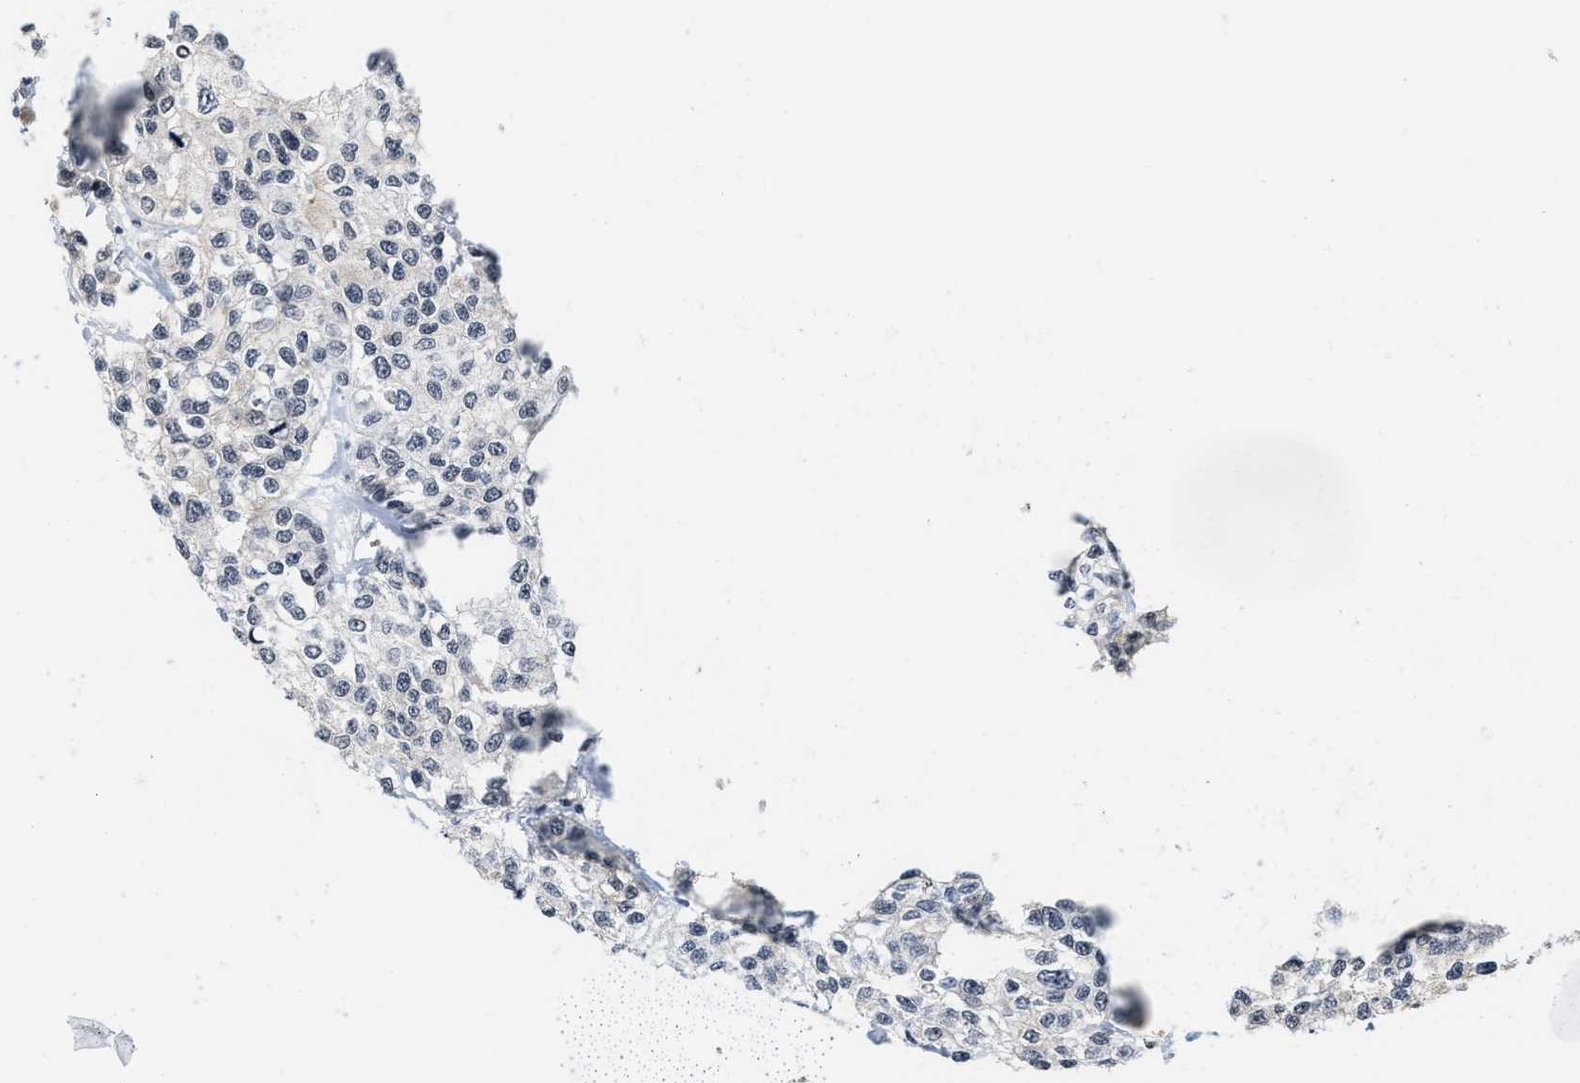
{"staining": {"intensity": "negative", "quantity": "none", "location": "none"}, "tissue": "breast cancer", "cell_type": "Tumor cells", "image_type": "cancer", "snomed": [{"axis": "morphology", "description": "Duct carcinoma"}, {"axis": "topography", "description": "Breast"}], "caption": "A histopathology image of human breast intraductal carcinoma is negative for staining in tumor cells. Nuclei are stained in blue.", "gene": "ANKRD6", "patient": {"sex": "female", "age": 51}}